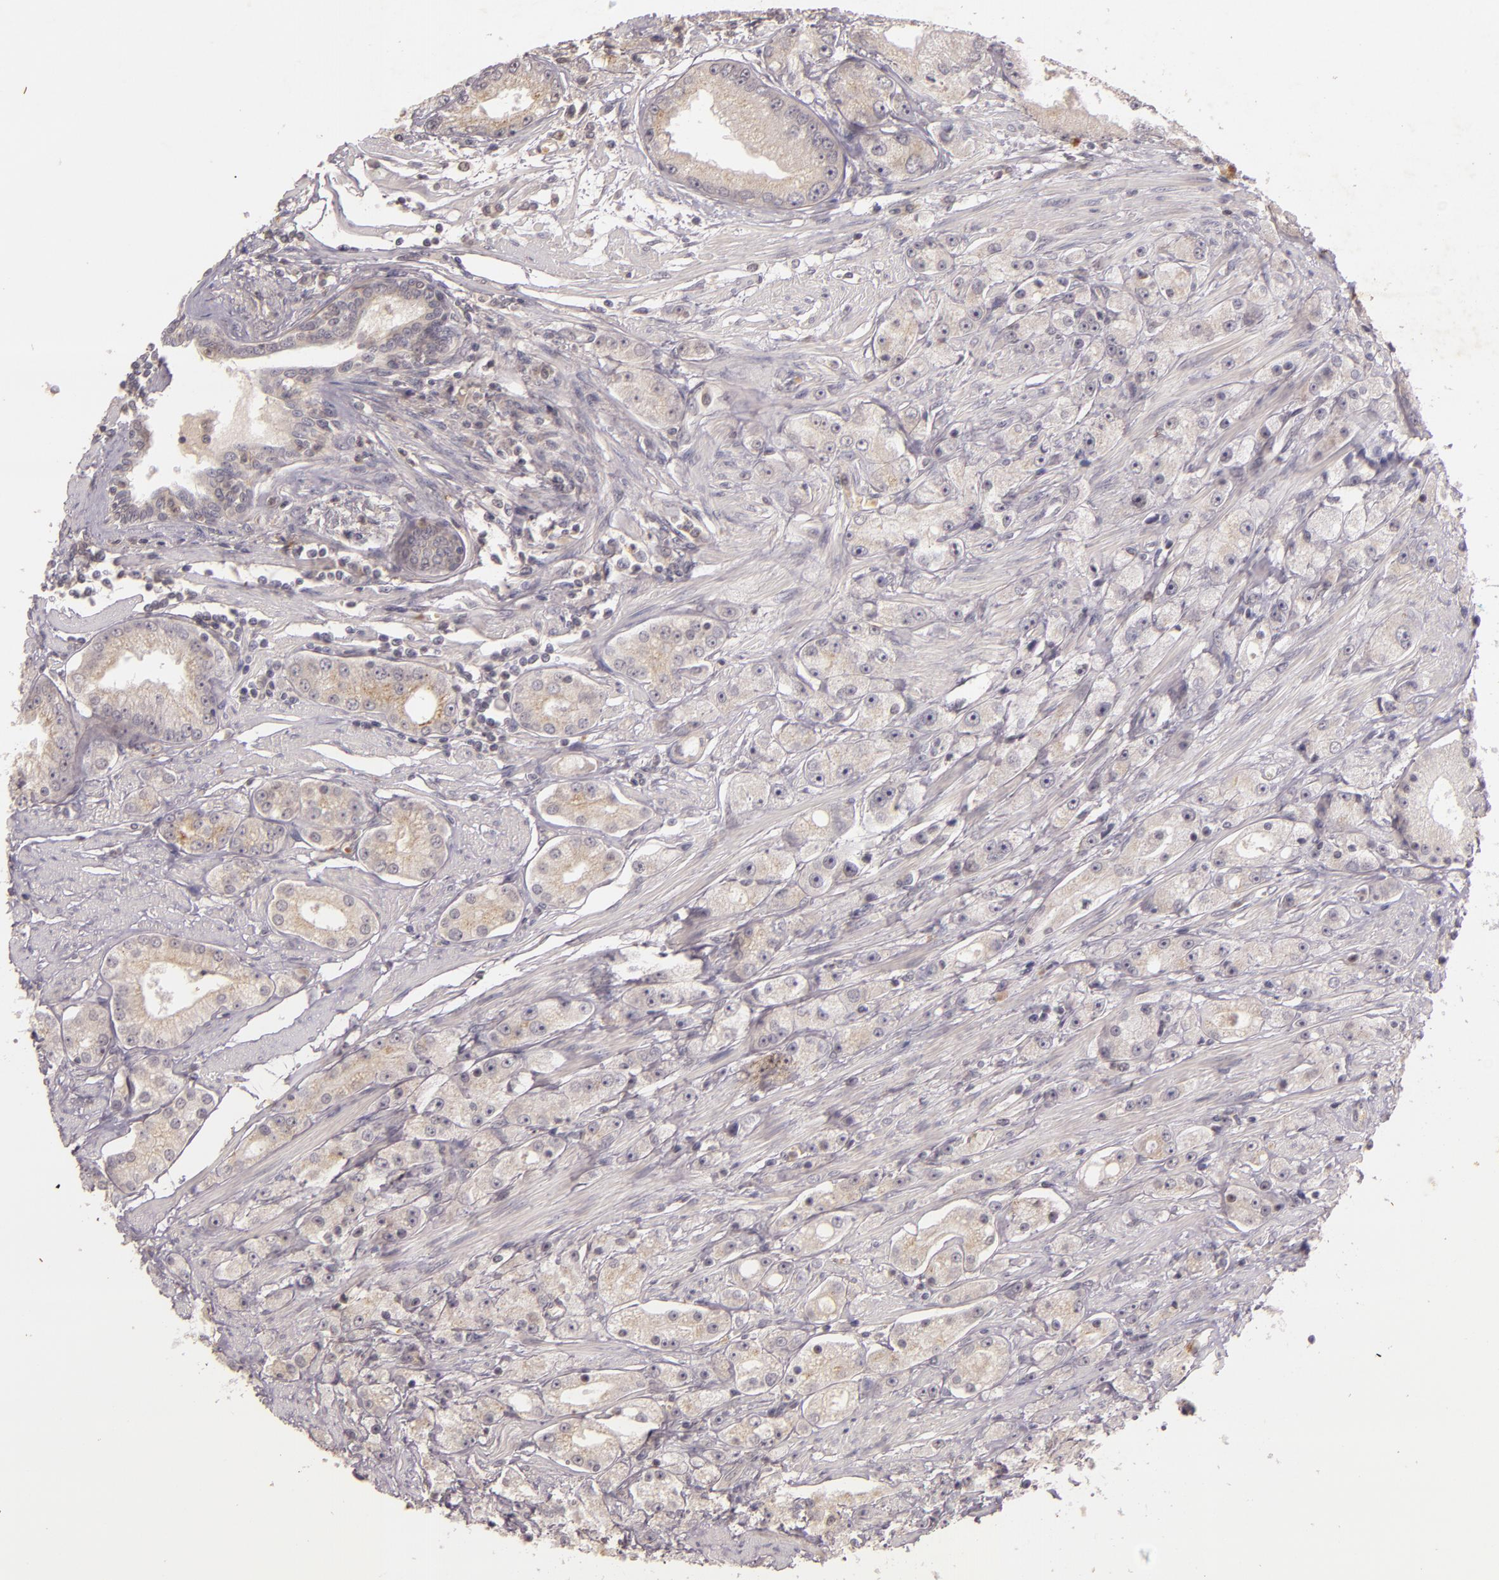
{"staining": {"intensity": "strong", "quantity": "<25%", "location": "cytoplasmic/membranous"}, "tissue": "prostate cancer", "cell_type": "Tumor cells", "image_type": "cancer", "snomed": [{"axis": "morphology", "description": "Adenocarcinoma, Medium grade"}, {"axis": "topography", "description": "Prostate"}], "caption": "IHC photomicrograph of neoplastic tissue: human prostate medium-grade adenocarcinoma stained using immunohistochemistry (IHC) reveals medium levels of strong protein expression localized specifically in the cytoplasmic/membranous of tumor cells, appearing as a cytoplasmic/membranous brown color.", "gene": "TFF1", "patient": {"sex": "male", "age": 72}}